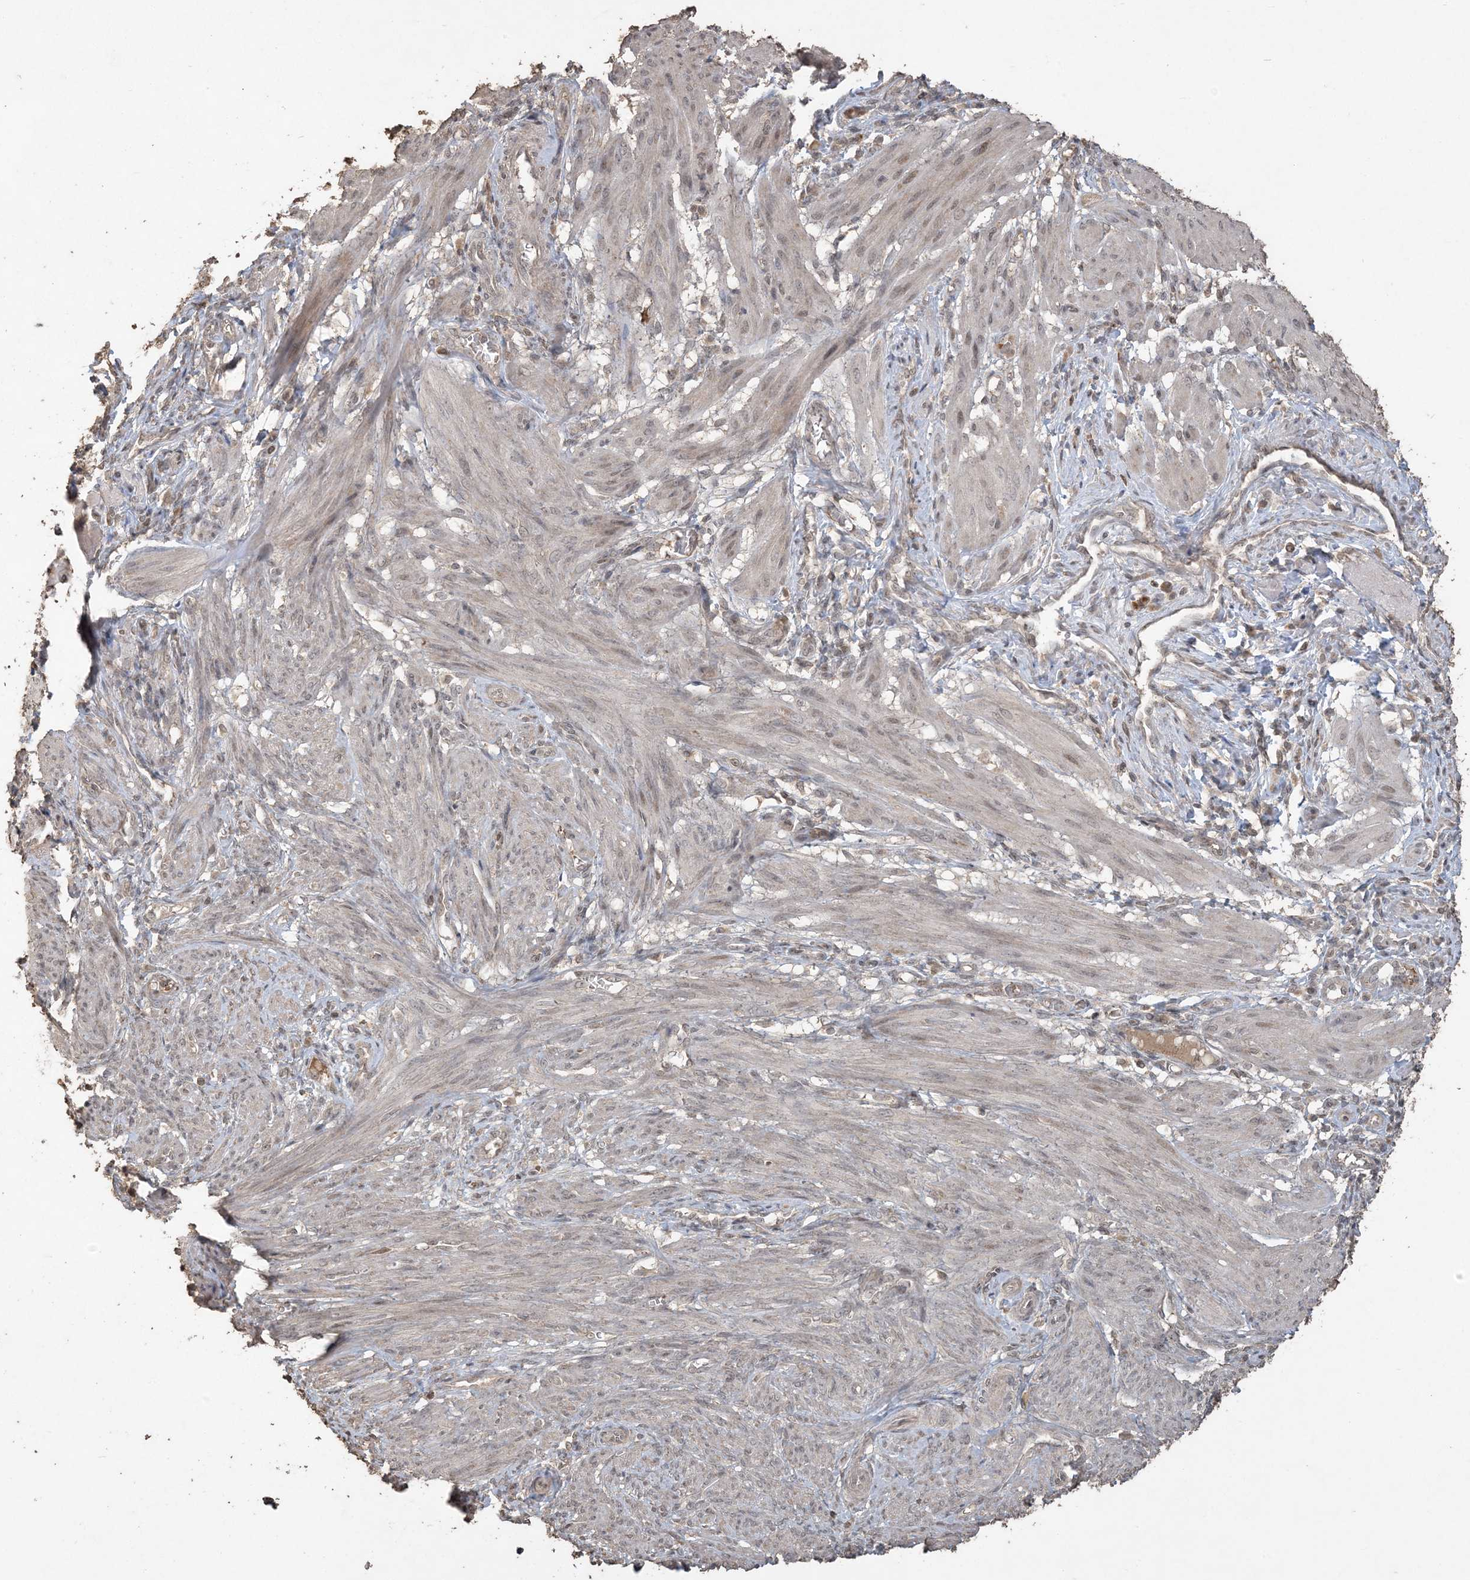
{"staining": {"intensity": "weak", "quantity": "<25%", "location": "nuclear"}, "tissue": "smooth muscle", "cell_type": "Smooth muscle cells", "image_type": "normal", "snomed": [{"axis": "morphology", "description": "Normal tissue, NOS"}, {"axis": "topography", "description": "Smooth muscle"}], "caption": "Immunohistochemistry (IHC) of unremarkable human smooth muscle shows no expression in smooth muscle cells.", "gene": "EFCAB8", "patient": {"sex": "female", "age": 39}}